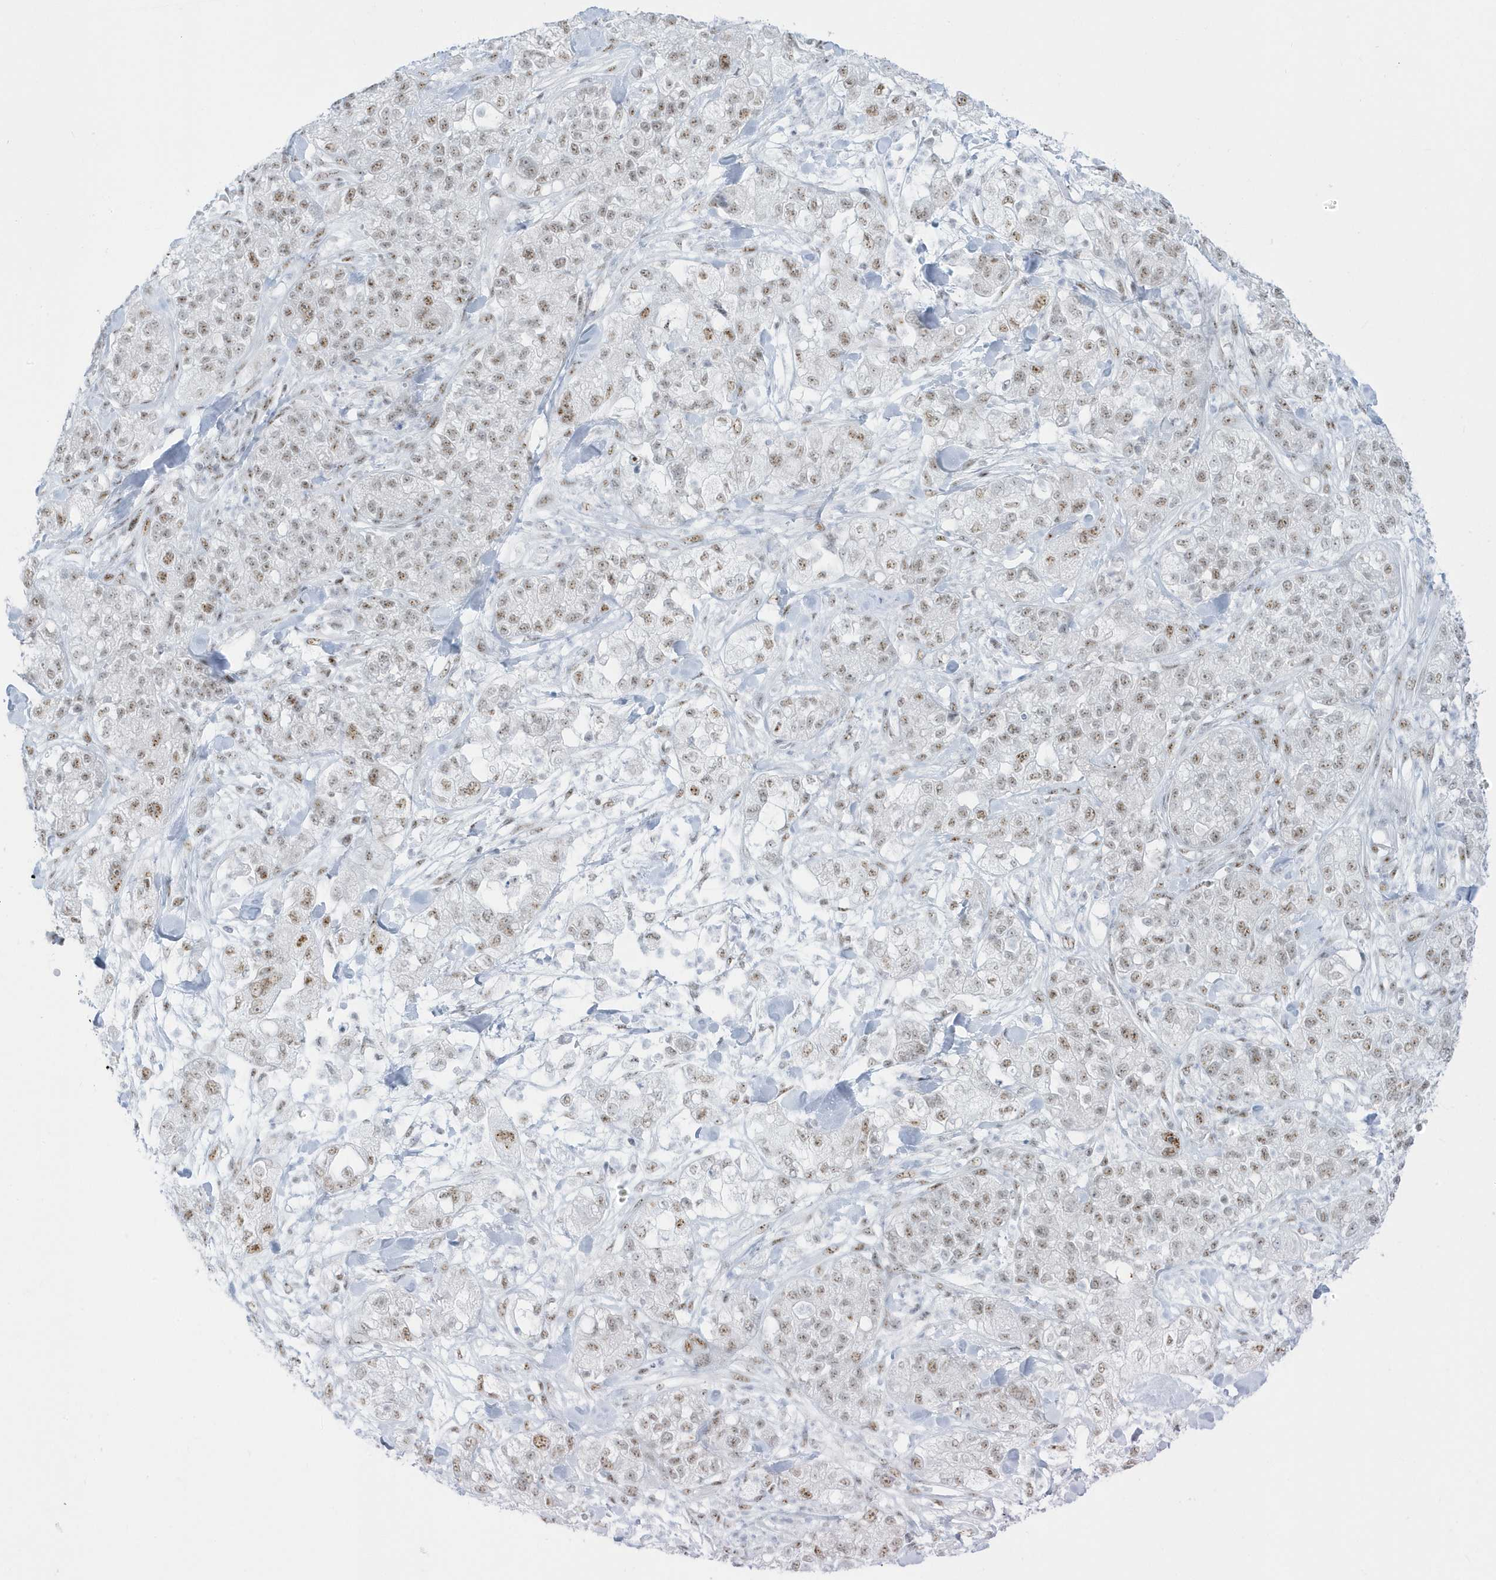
{"staining": {"intensity": "weak", "quantity": ">75%", "location": "nuclear"}, "tissue": "pancreatic cancer", "cell_type": "Tumor cells", "image_type": "cancer", "snomed": [{"axis": "morphology", "description": "Adenocarcinoma, NOS"}, {"axis": "topography", "description": "Pancreas"}], "caption": "IHC of human pancreatic adenocarcinoma reveals low levels of weak nuclear expression in about >75% of tumor cells. (Brightfield microscopy of DAB IHC at high magnification).", "gene": "PLEKHN1", "patient": {"sex": "female", "age": 78}}